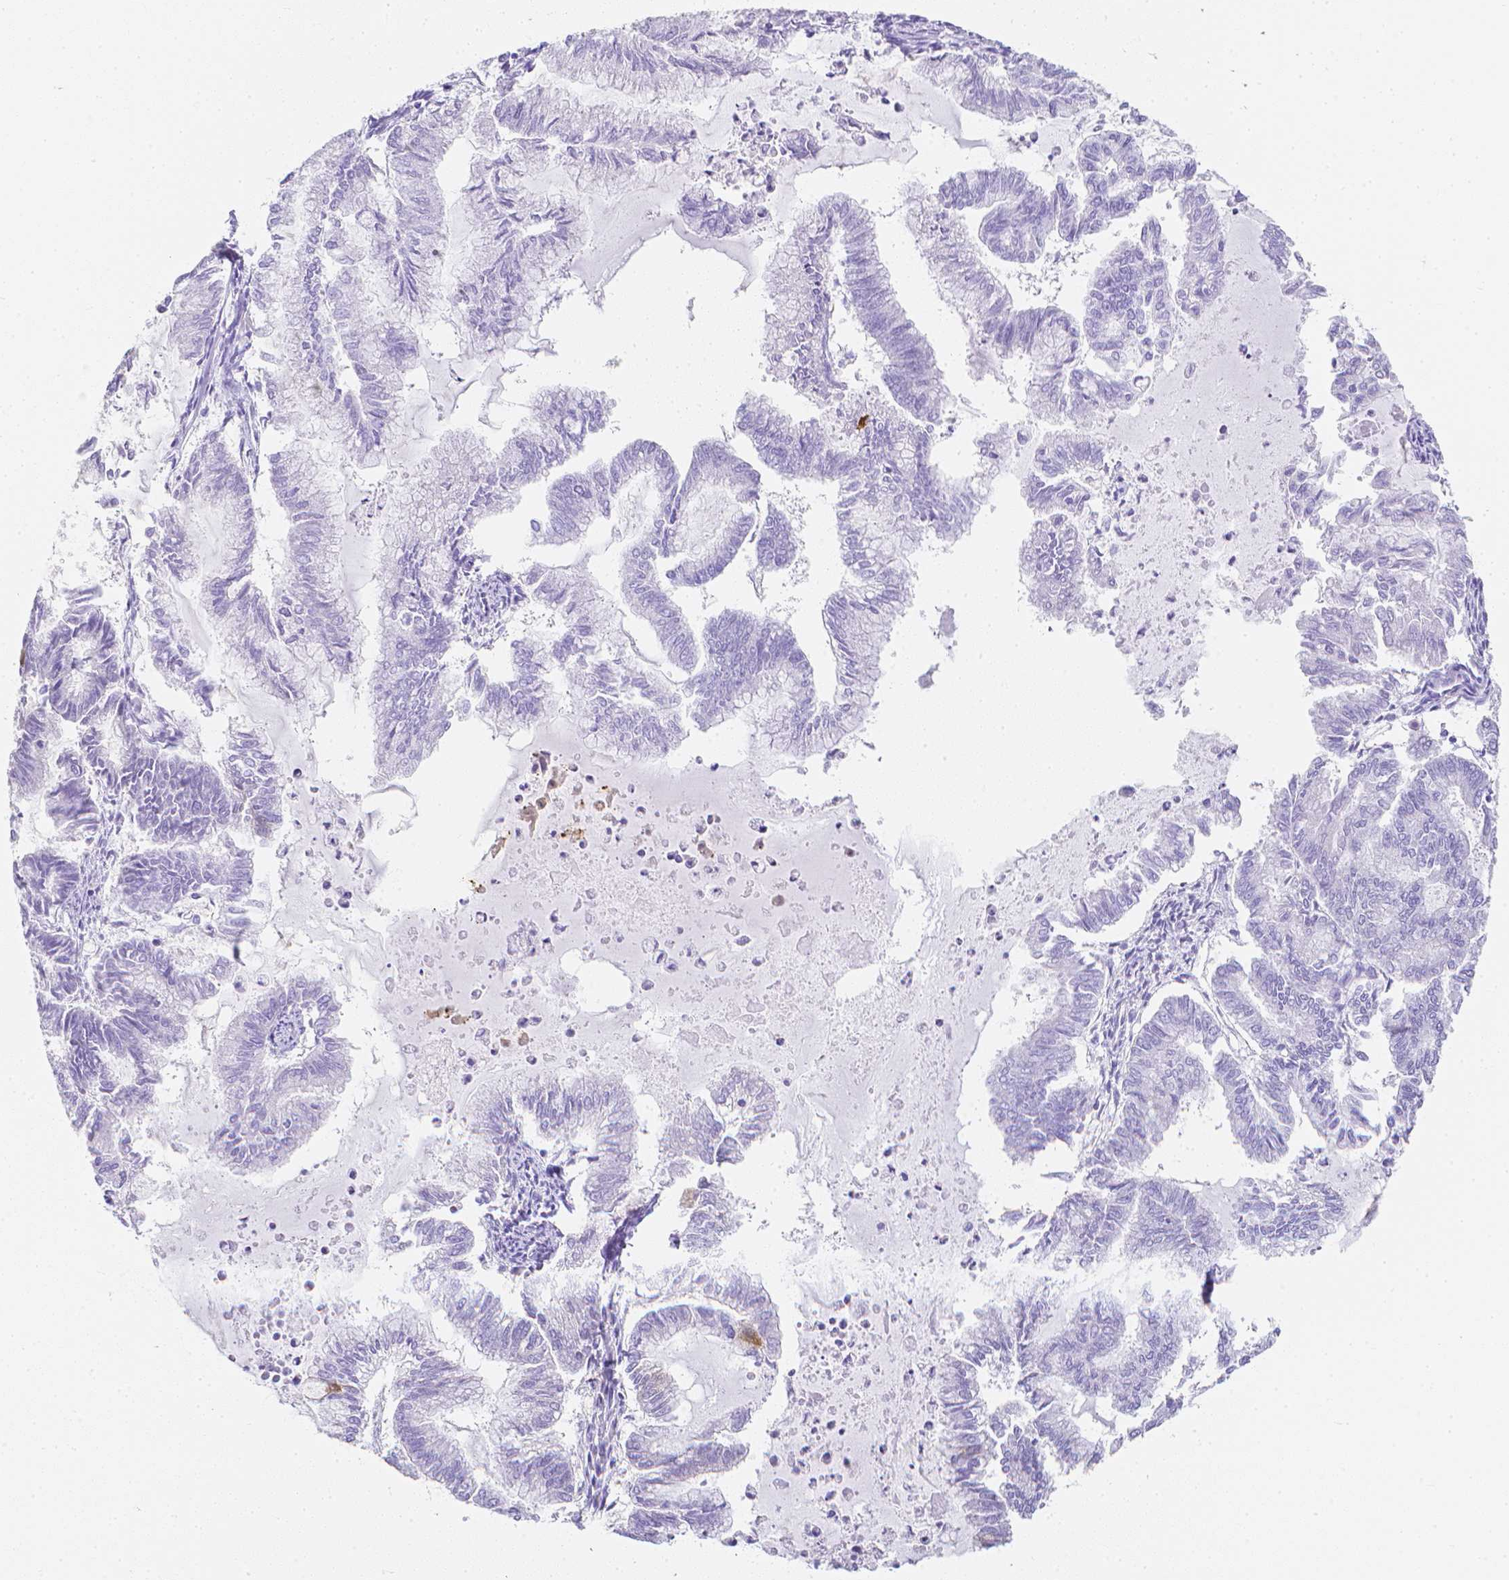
{"staining": {"intensity": "negative", "quantity": "none", "location": "none"}, "tissue": "endometrial cancer", "cell_type": "Tumor cells", "image_type": "cancer", "snomed": [{"axis": "morphology", "description": "Adenocarcinoma, NOS"}, {"axis": "topography", "description": "Endometrium"}], "caption": "An immunohistochemistry (IHC) histopathology image of endometrial cancer (adenocarcinoma) is shown. There is no staining in tumor cells of endometrial cancer (adenocarcinoma).", "gene": "LGALS4", "patient": {"sex": "female", "age": 79}}